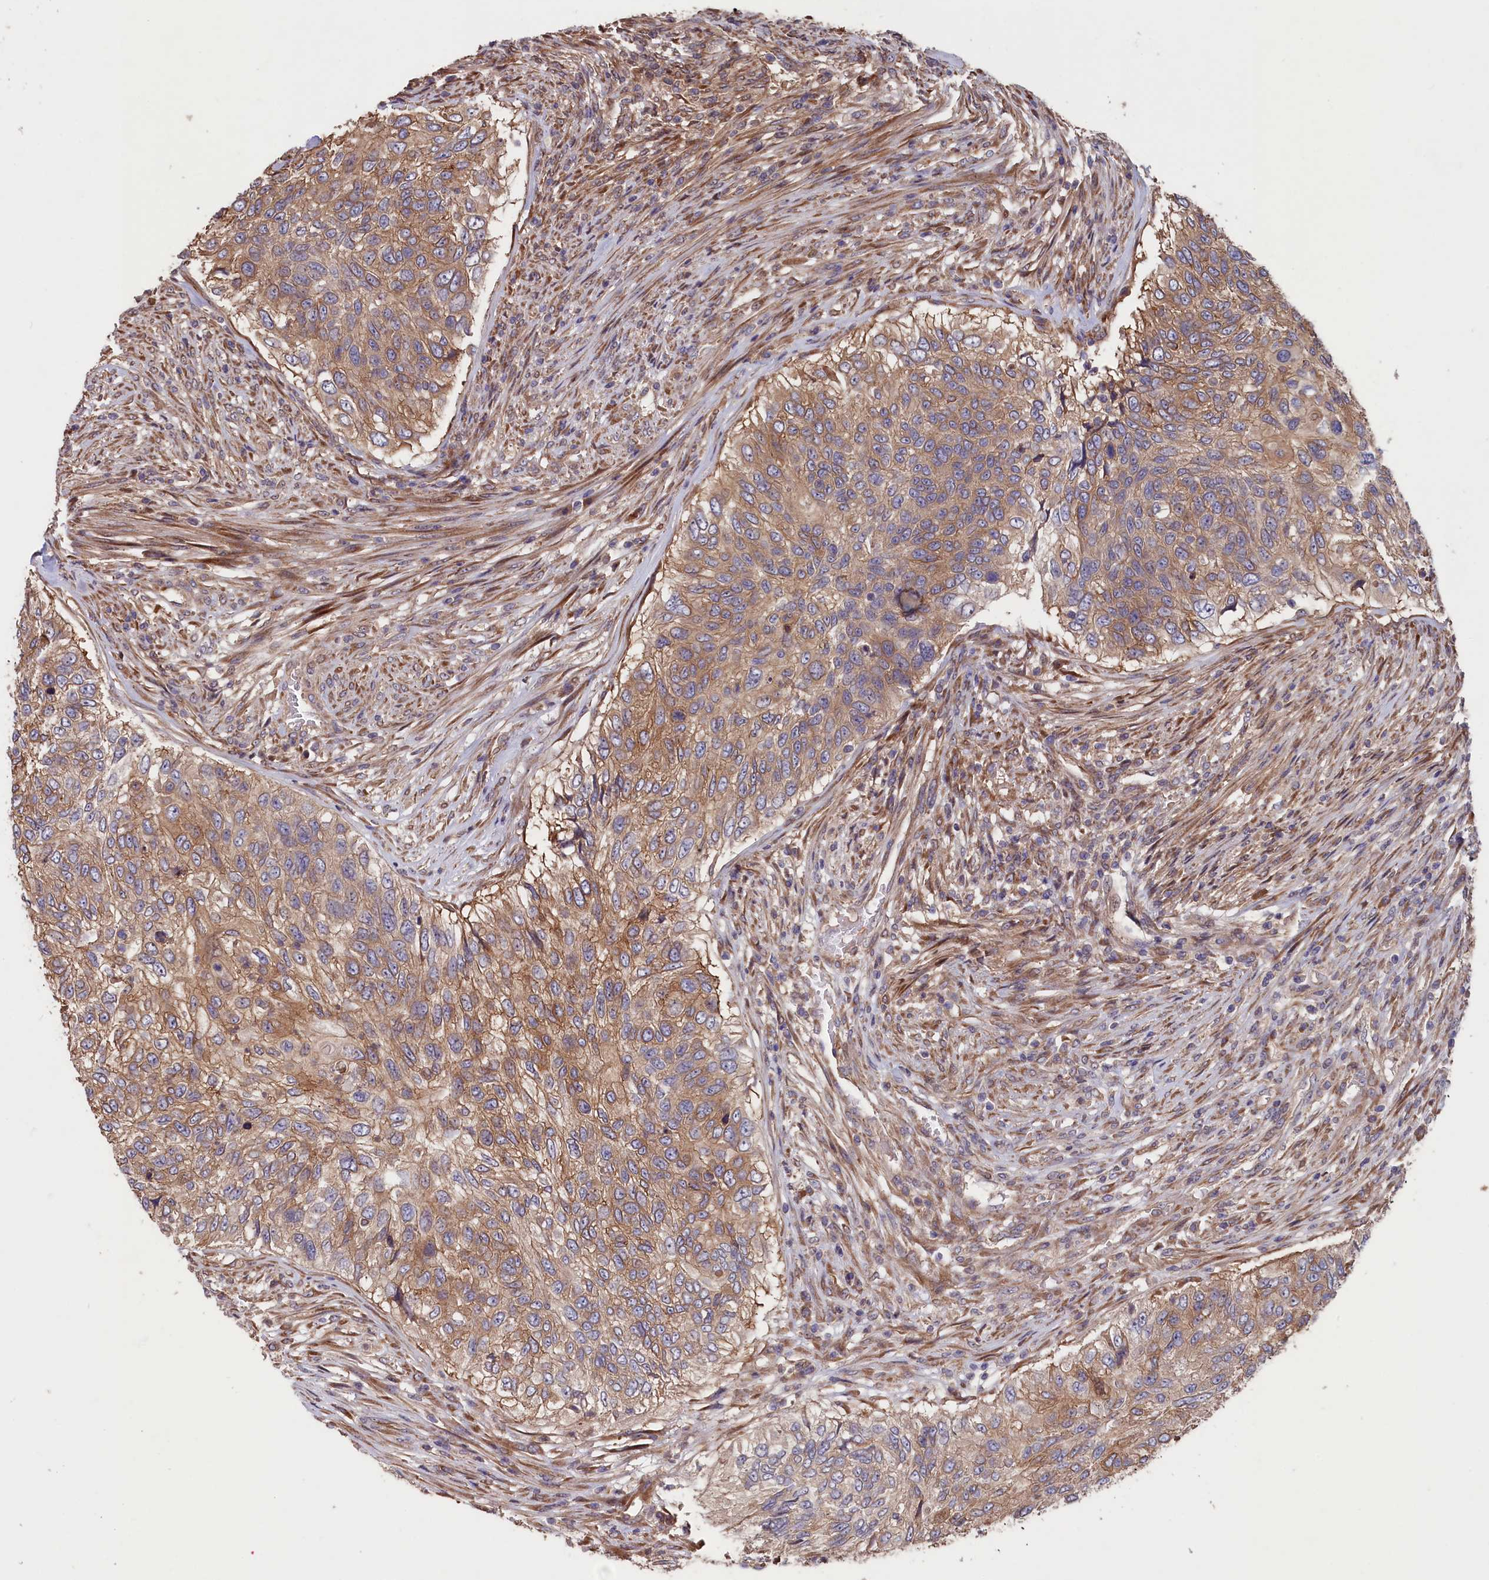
{"staining": {"intensity": "moderate", "quantity": ">75%", "location": "cytoplasmic/membranous"}, "tissue": "urothelial cancer", "cell_type": "Tumor cells", "image_type": "cancer", "snomed": [{"axis": "morphology", "description": "Urothelial carcinoma, High grade"}, {"axis": "topography", "description": "Urinary bladder"}], "caption": "Immunohistochemical staining of urothelial cancer reveals medium levels of moderate cytoplasmic/membranous expression in about >75% of tumor cells.", "gene": "GREB1L", "patient": {"sex": "female", "age": 60}}